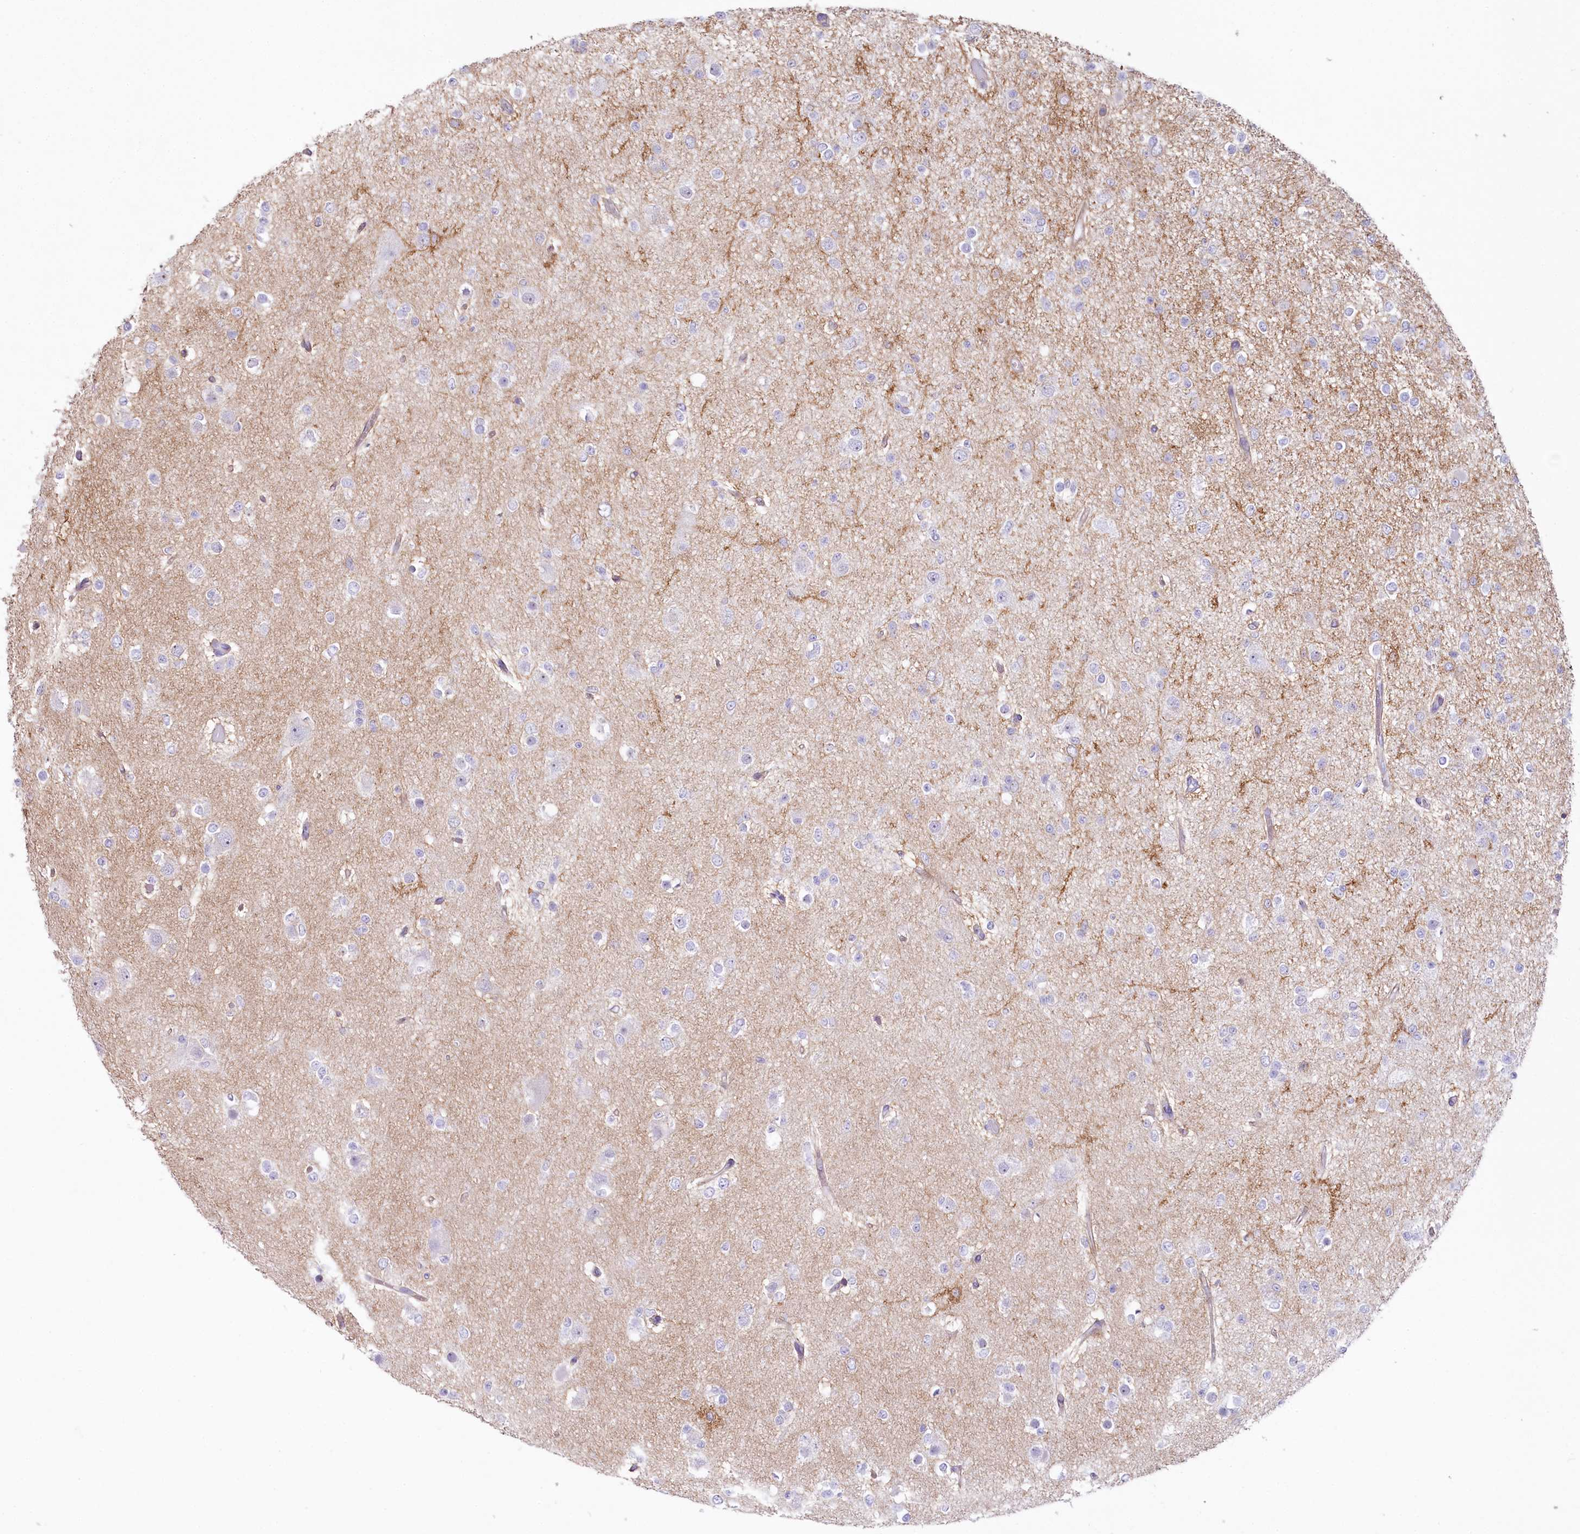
{"staining": {"intensity": "negative", "quantity": "none", "location": "none"}, "tissue": "glioma", "cell_type": "Tumor cells", "image_type": "cancer", "snomed": [{"axis": "morphology", "description": "Glioma, malignant, Low grade"}, {"axis": "topography", "description": "Brain"}], "caption": "The photomicrograph shows no significant expression in tumor cells of glioma. (DAB (3,3'-diaminobenzidine) immunohistochemistry (IHC), high magnification).", "gene": "SLC6A11", "patient": {"sex": "female", "age": 22}}